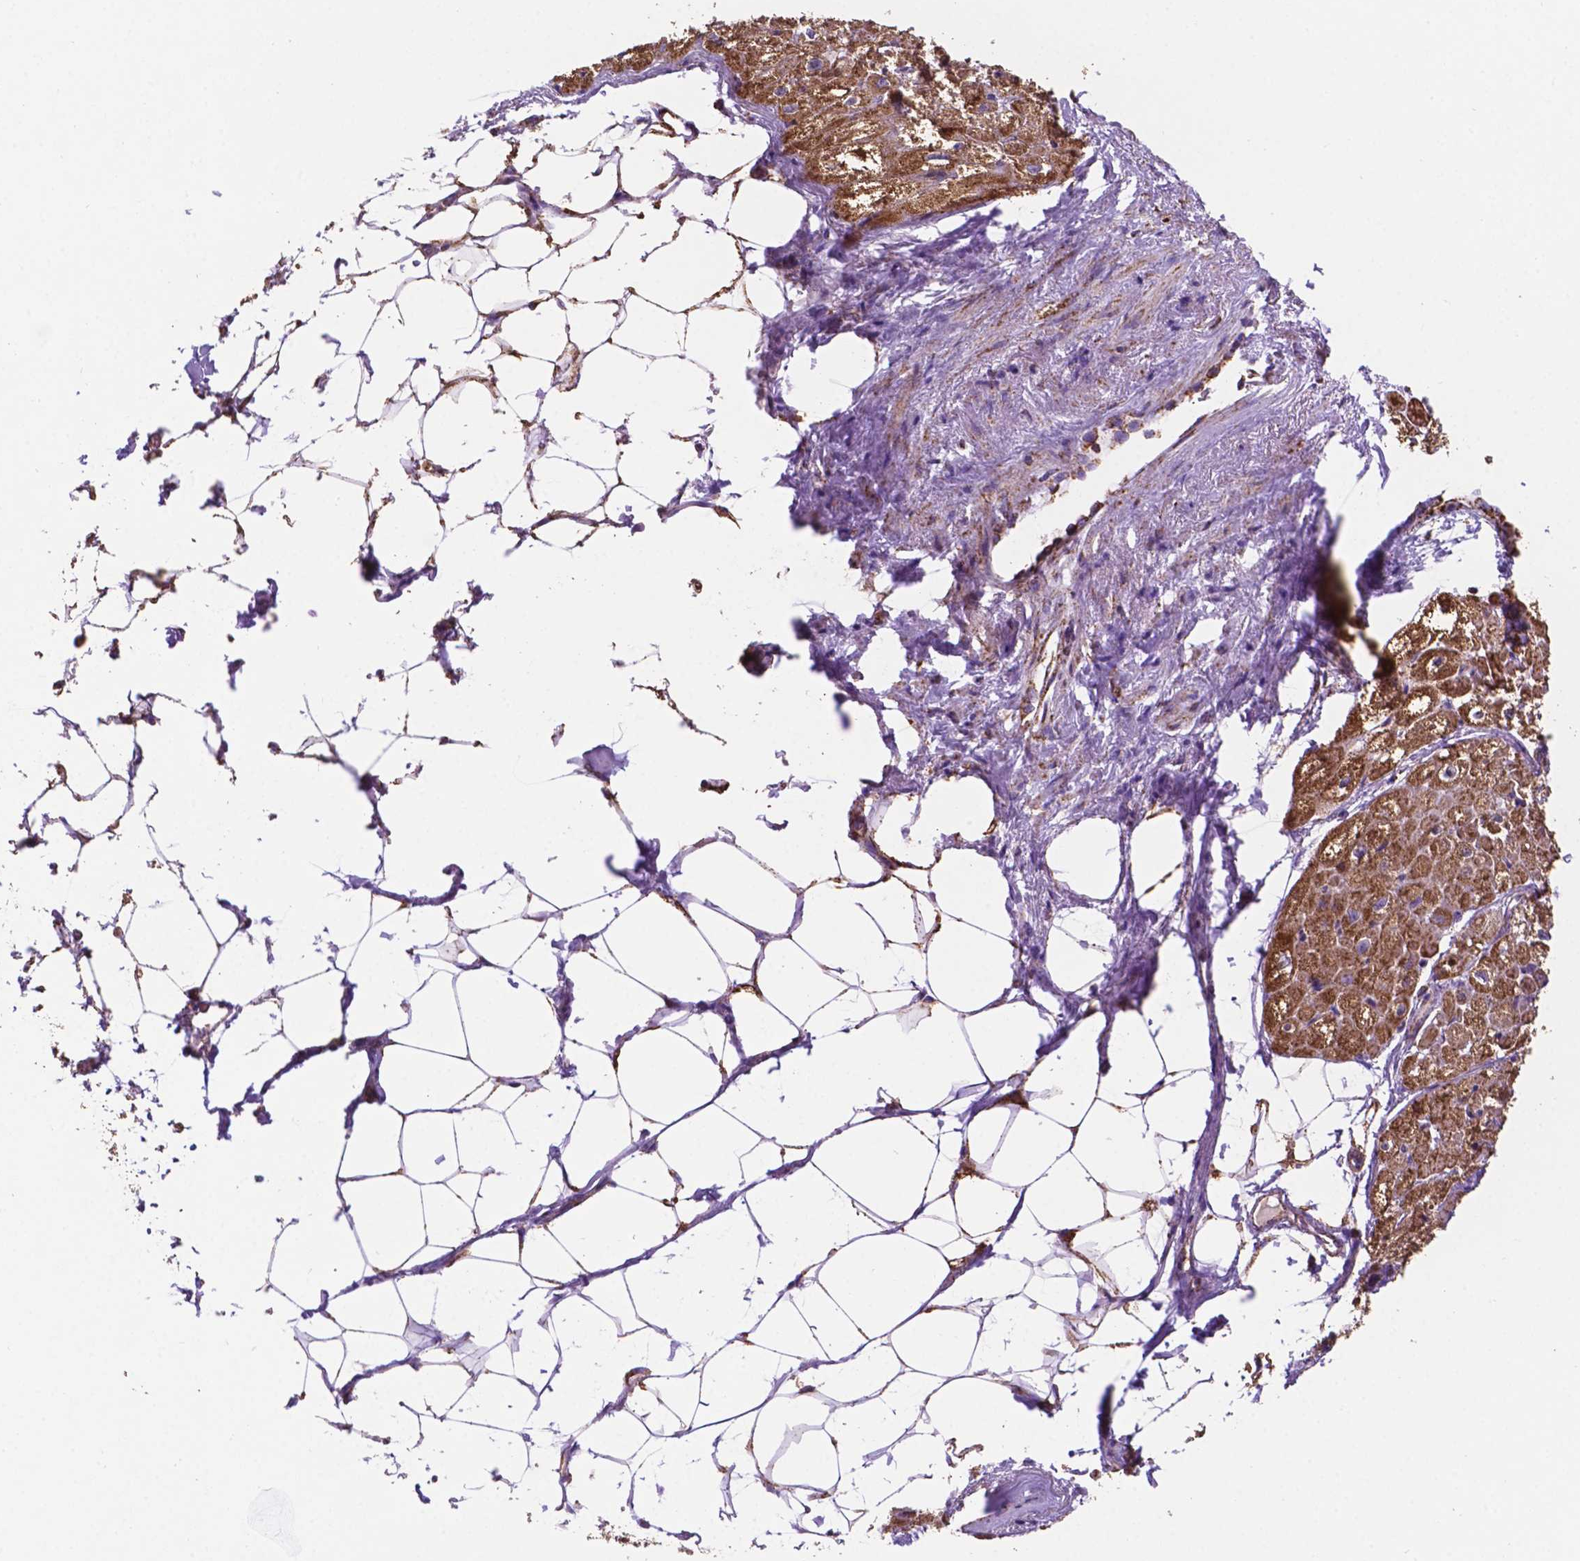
{"staining": {"intensity": "strong", "quantity": ">75%", "location": "cytoplasmic/membranous"}, "tissue": "heart muscle", "cell_type": "Cardiomyocytes", "image_type": "normal", "snomed": [{"axis": "morphology", "description": "Normal tissue, NOS"}, {"axis": "topography", "description": "Heart"}], "caption": "This is an image of immunohistochemistry staining of benign heart muscle, which shows strong expression in the cytoplasmic/membranous of cardiomyocytes.", "gene": "HSPD1", "patient": {"sex": "female", "age": 69}}